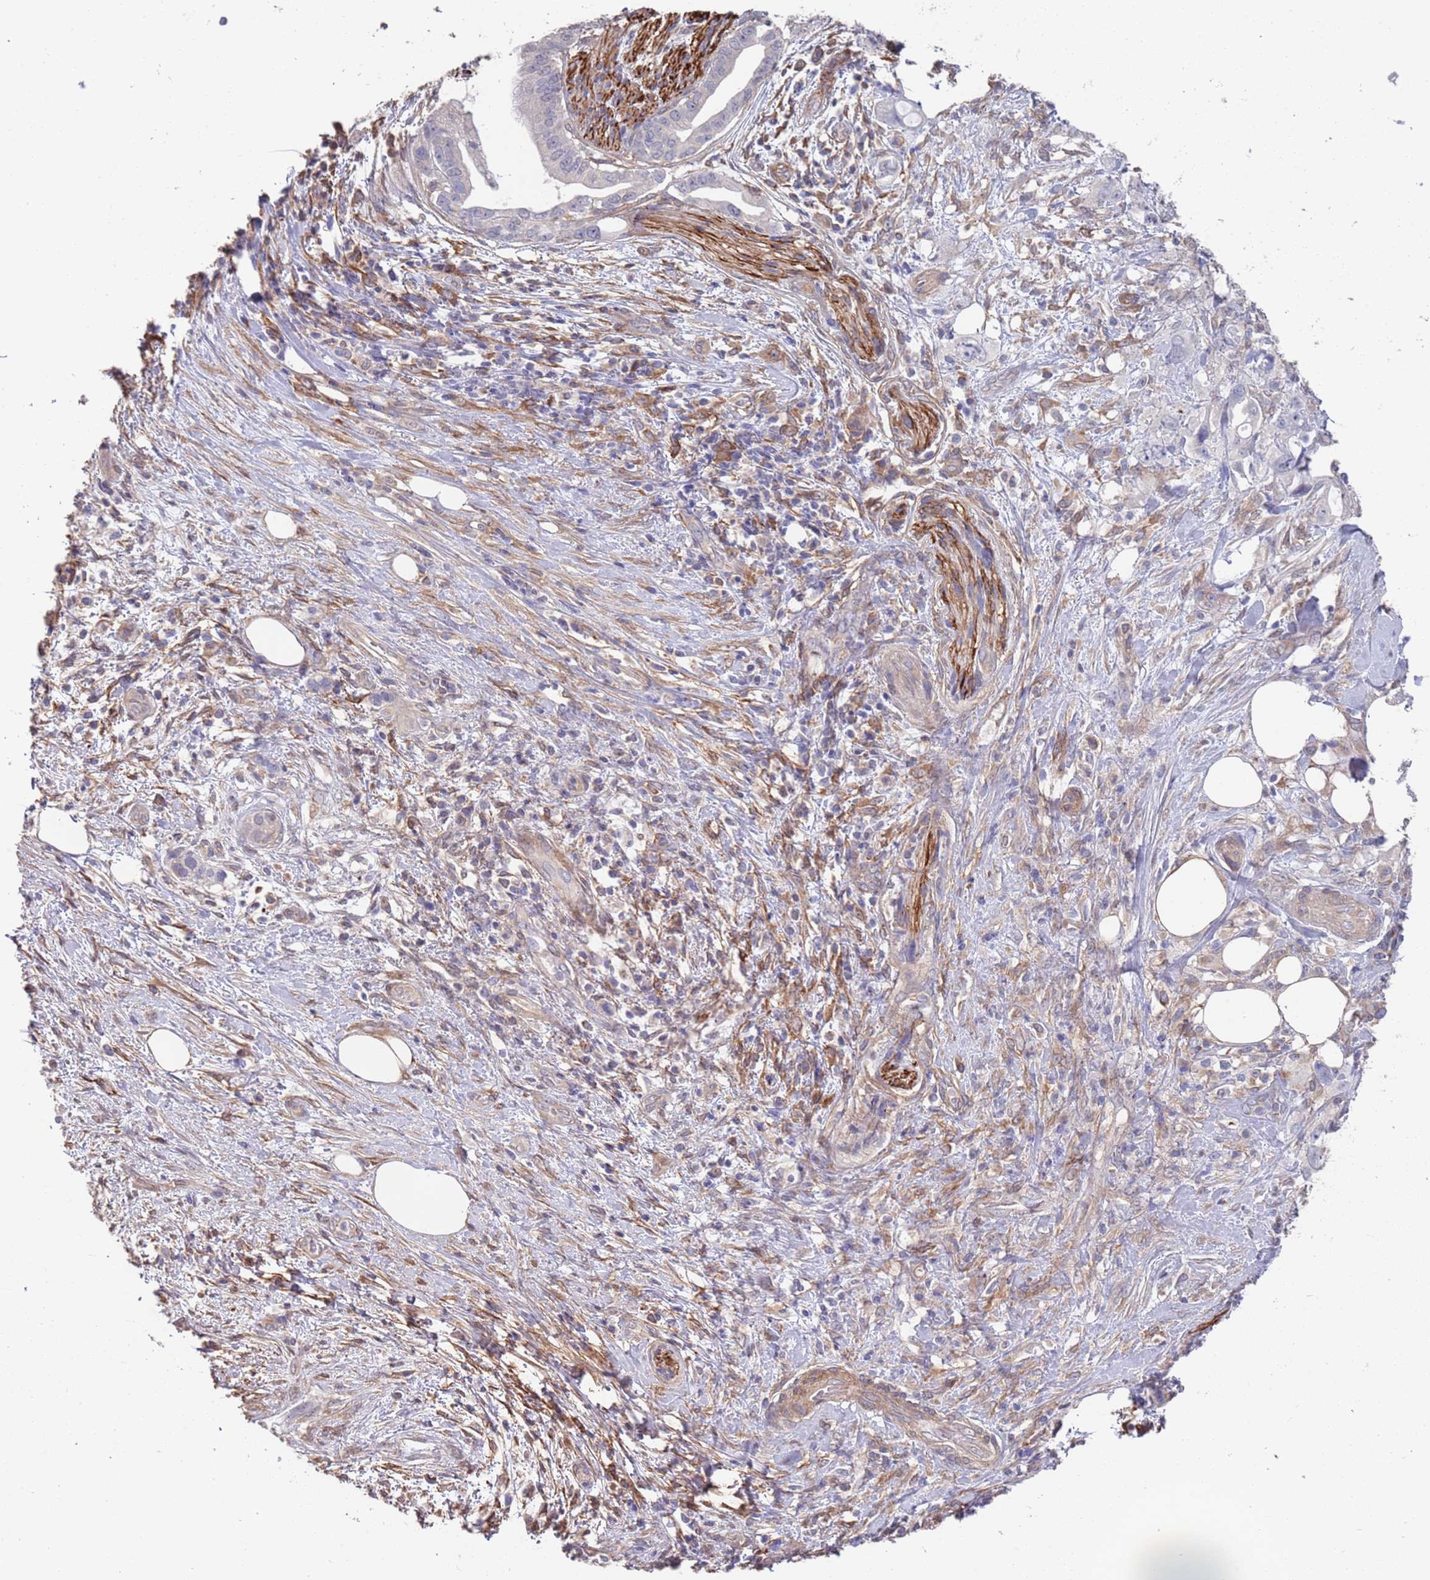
{"staining": {"intensity": "negative", "quantity": "none", "location": "none"}, "tissue": "pancreatic cancer", "cell_type": "Tumor cells", "image_type": "cancer", "snomed": [{"axis": "morphology", "description": "Adenocarcinoma, NOS"}, {"axis": "topography", "description": "Pancreas"}], "caption": "Tumor cells are negative for brown protein staining in pancreatic cancer (adenocarcinoma).", "gene": "ANK2", "patient": {"sex": "female", "age": 61}}